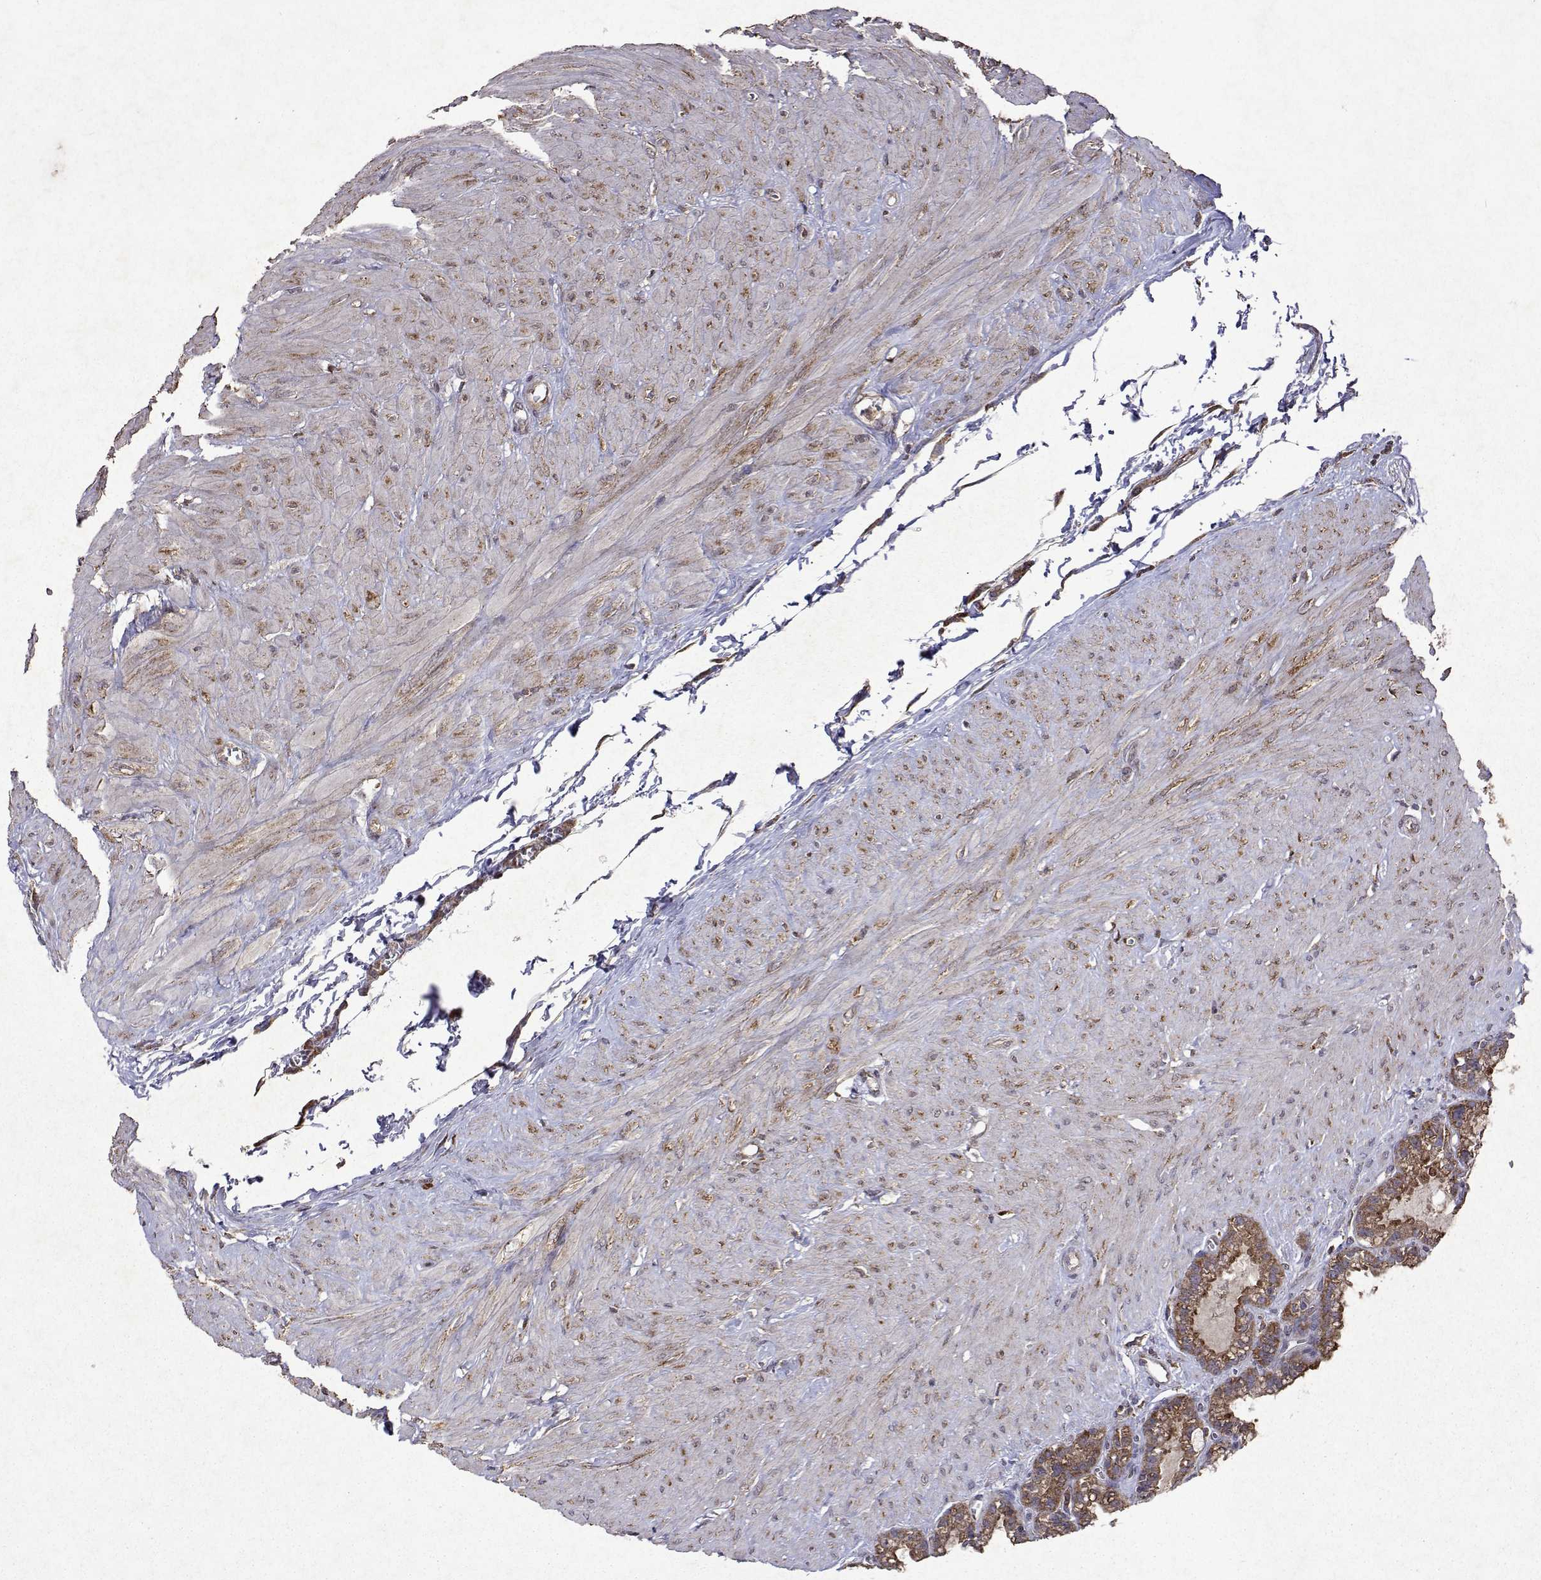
{"staining": {"intensity": "moderate", "quantity": ">75%", "location": "cytoplasmic/membranous"}, "tissue": "seminal vesicle", "cell_type": "Glandular cells", "image_type": "normal", "snomed": [{"axis": "morphology", "description": "Normal tissue, NOS"}, {"axis": "topography", "description": "Seminal veicle"}], "caption": "Immunohistochemistry (IHC) of unremarkable human seminal vesicle reveals medium levels of moderate cytoplasmic/membranous positivity in approximately >75% of glandular cells.", "gene": "TARBP2", "patient": {"sex": "male", "age": 76}}